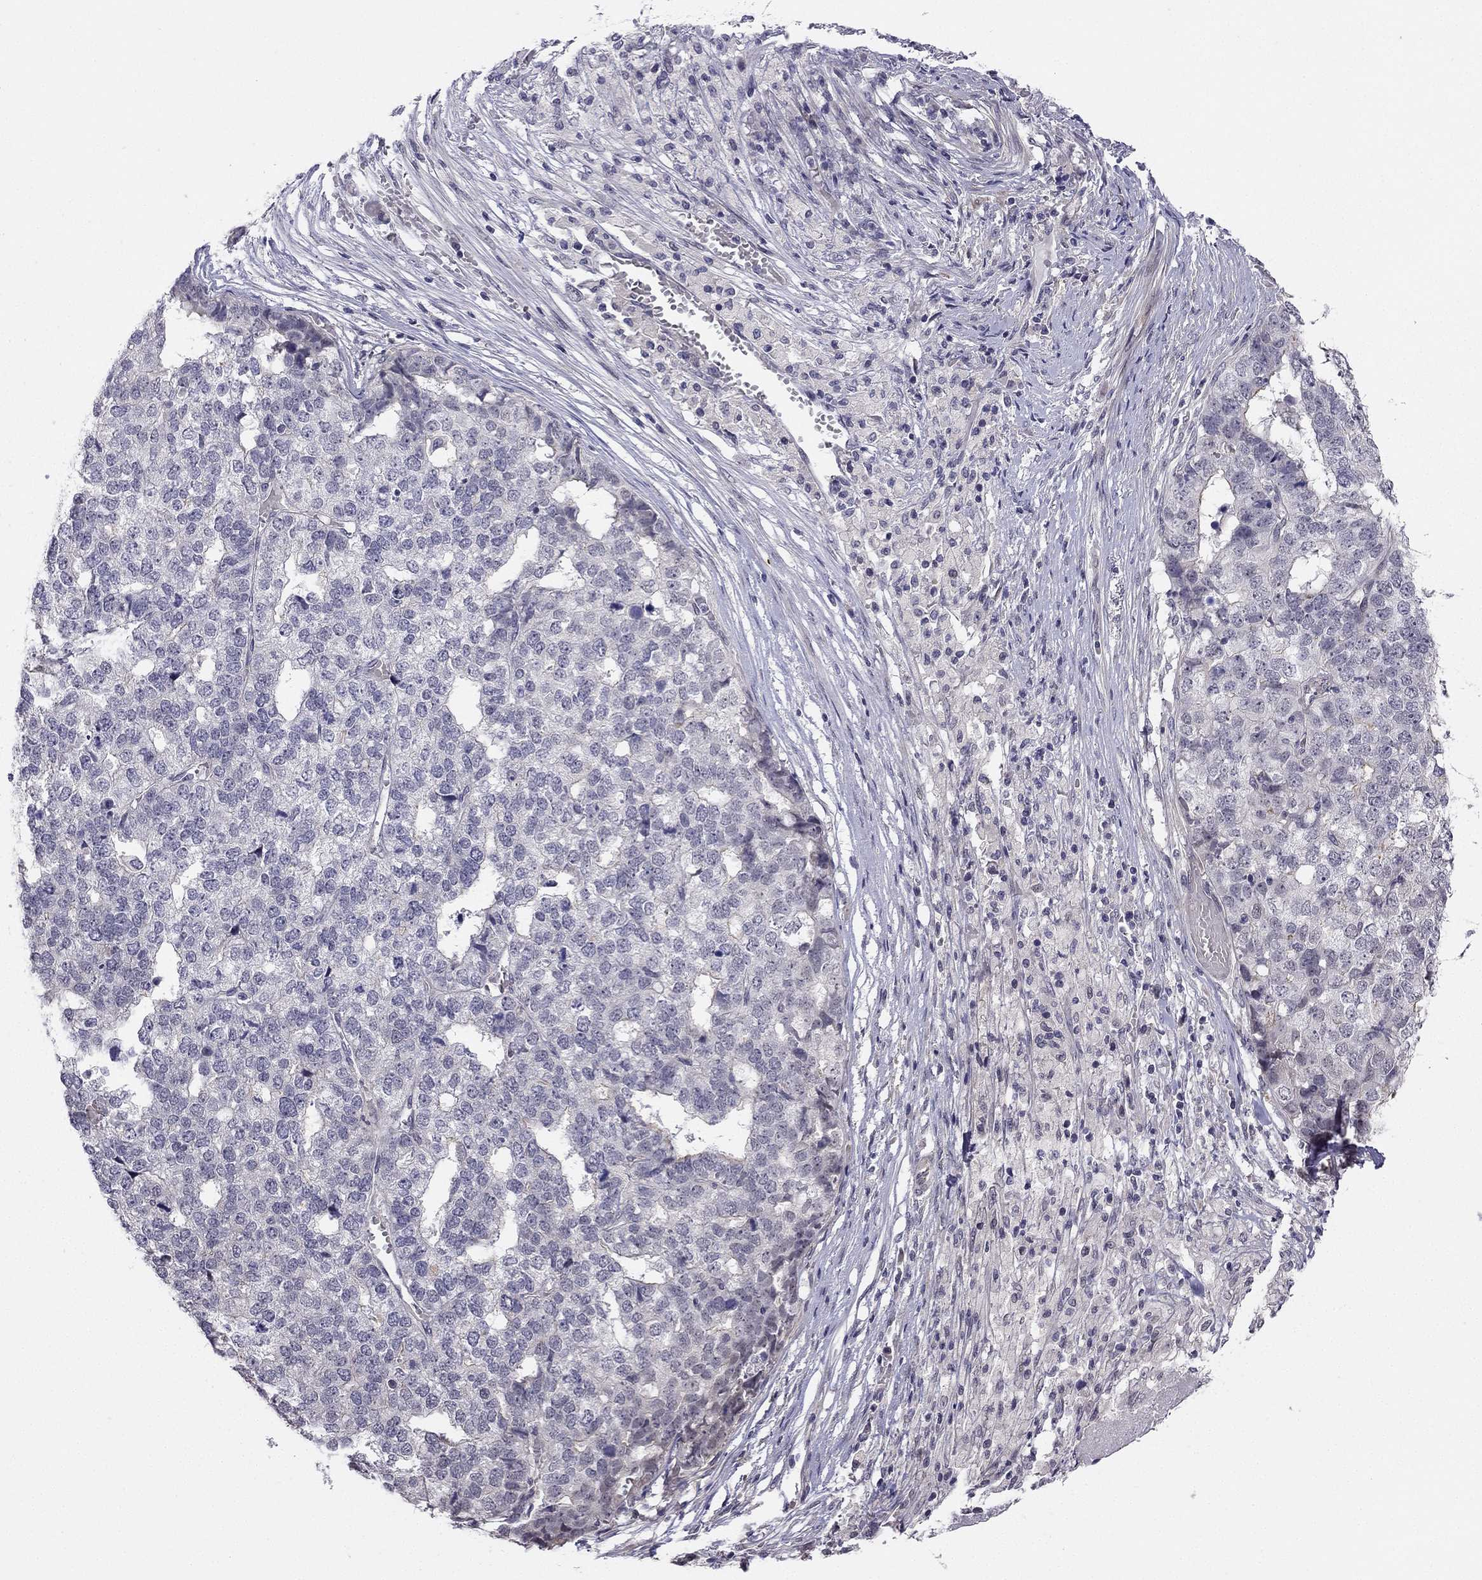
{"staining": {"intensity": "negative", "quantity": "none", "location": "none"}, "tissue": "stomach cancer", "cell_type": "Tumor cells", "image_type": "cancer", "snomed": [{"axis": "morphology", "description": "Adenocarcinoma, NOS"}, {"axis": "topography", "description": "Stomach"}], "caption": "Immunohistochemical staining of adenocarcinoma (stomach) exhibits no significant staining in tumor cells.", "gene": "CHST8", "patient": {"sex": "male", "age": 69}}